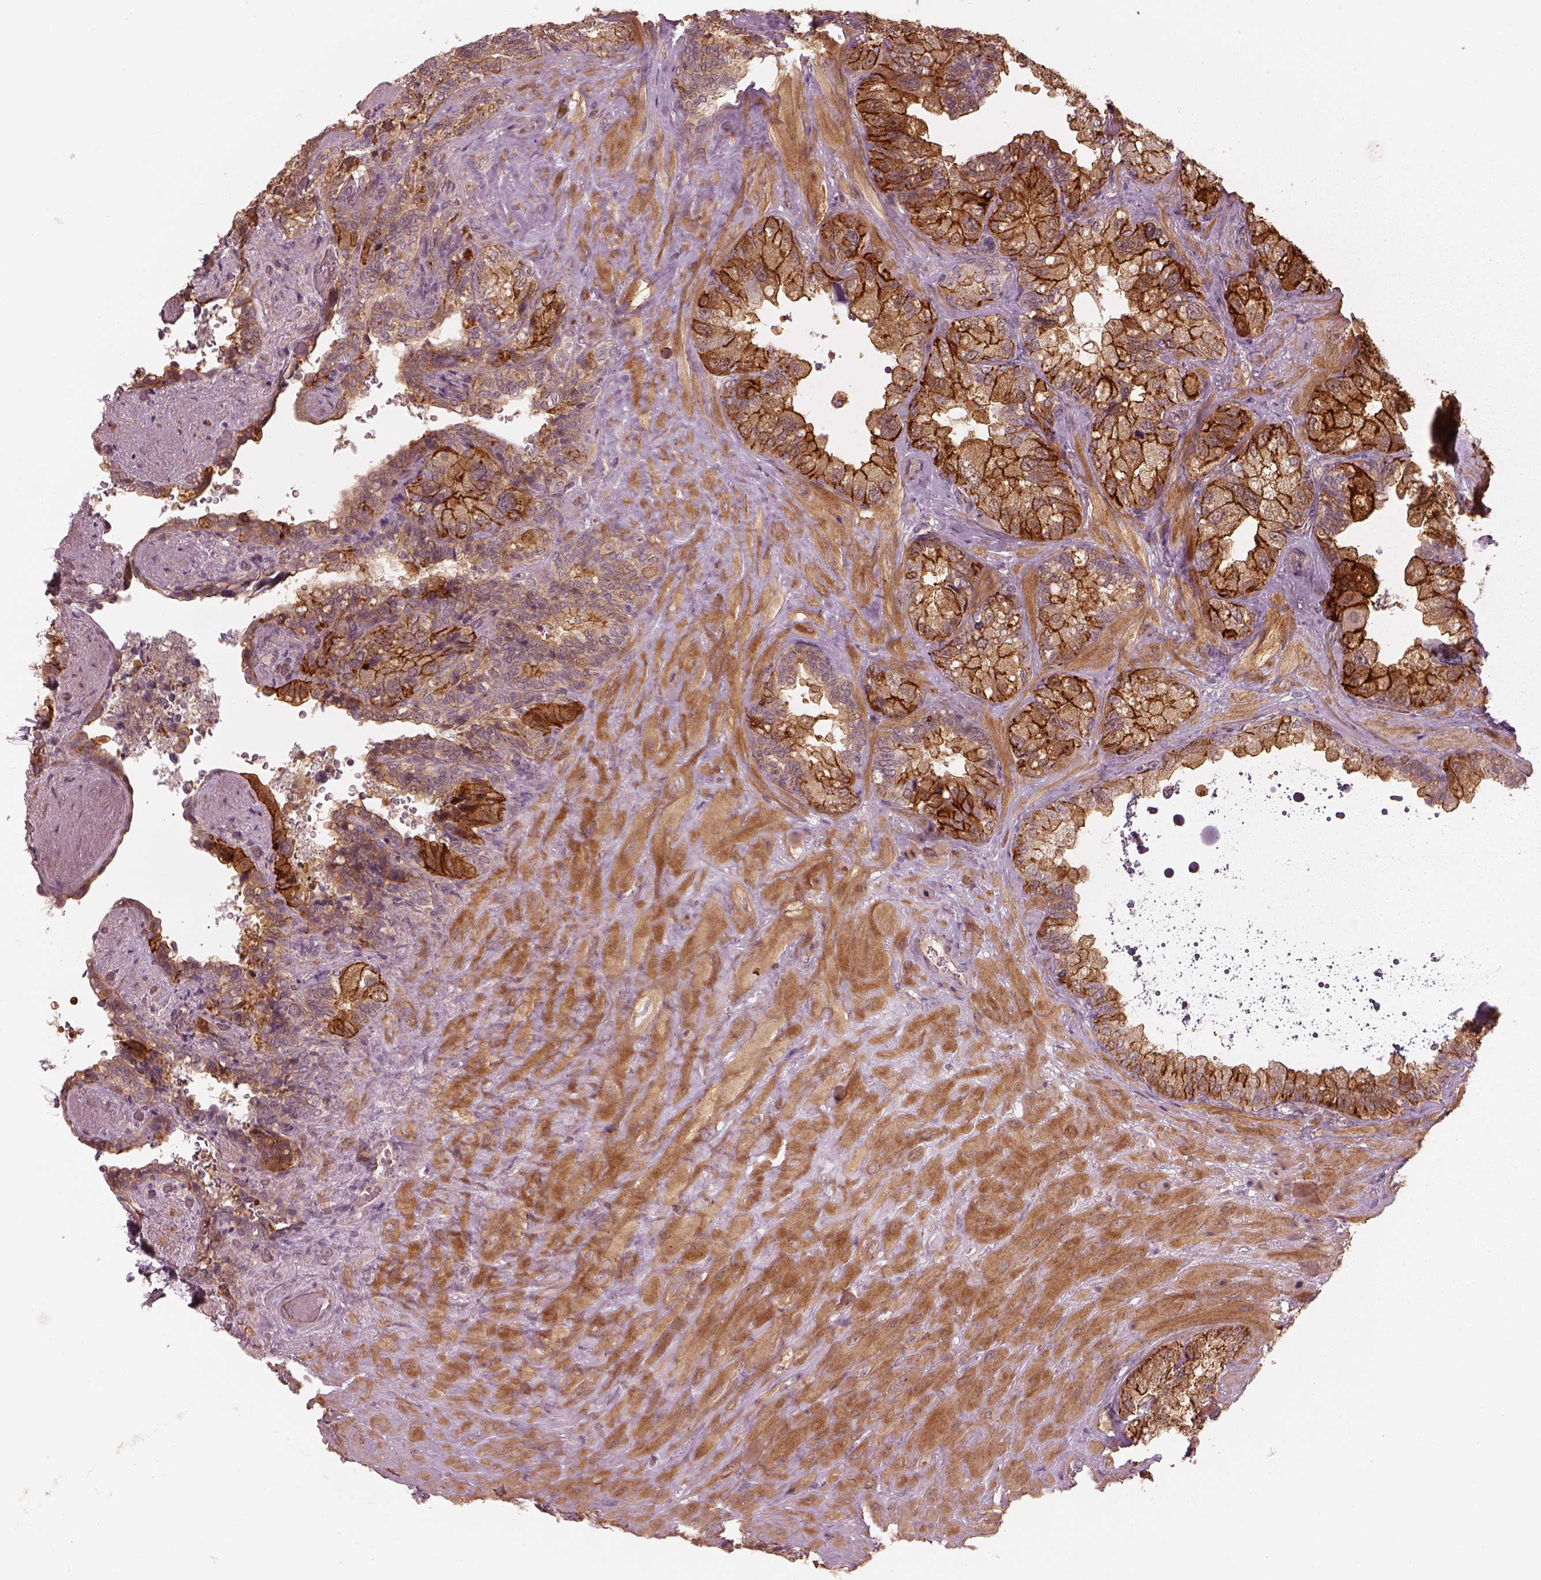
{"staining": {"intensity": "strong", "quantity": ">75%", "location": "cytoplasmic/membranous"}, "tissue": "seminal vesicle", "cell_type": "Glandular cells", "image_type": "normal", "snomed": [{"axis": "morphology", "description": "Normal tissue, NOS"}, {"axis": "topography", "description": "Seminal veicle"}], "caption": "Immunohistochemistry (DAB) staining of benign human seminal vesicle demonstrates strong cytoplasmic/membranous protein positivity in about >75% of glandular cells. Using DAB (3,3'-diaminobenzidine) (brown) and hematoxylin (blue) stains, captured at high magnification using brightfield microscopy.", "gene": "FAM107B", "patient": {"sex": "male", "age": 69}}